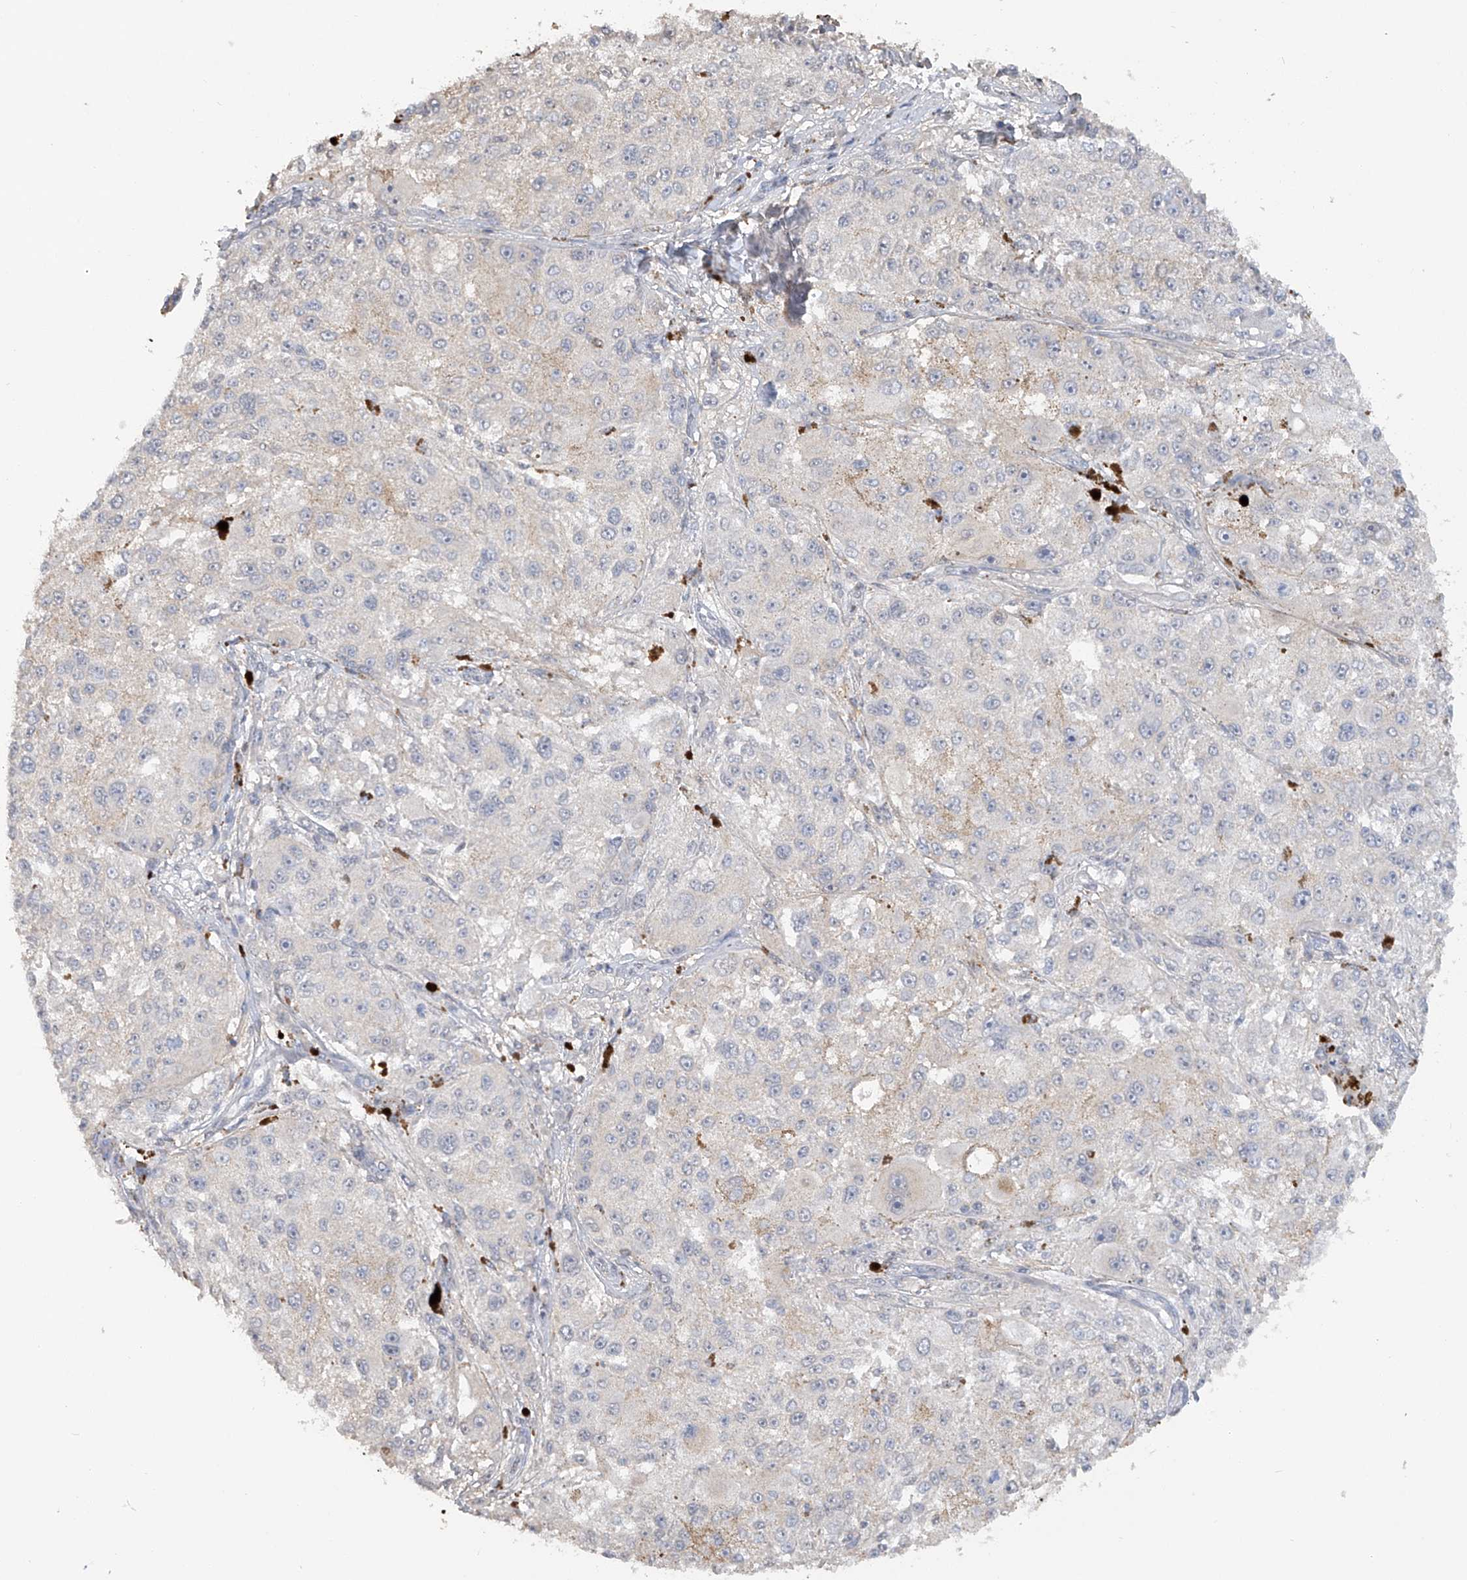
{"staining": {"intensity": "negative", "quantity": "none", "location": "none"}, "tissue": "melanoma", "cell_type": "Tumor cells", "image_type": "cancer", "snomed": [{"axis": "morphology", "description": "Necrosis, NOS"}, {"axis": "morphology", "description": "Malignant melanoma, NOS"}, {"axis": "topography", "description": "Skin"}], "caption": "Immunohistochemistry (IHC) histopathology image of neoplastic tissue: human melanoma stained with DAB (3,3'-diaminobenzidine) displays no significant protein positivity in tumor cells.", "gene": "HAS3", "patient": {"sex": "female", "age": 87}}